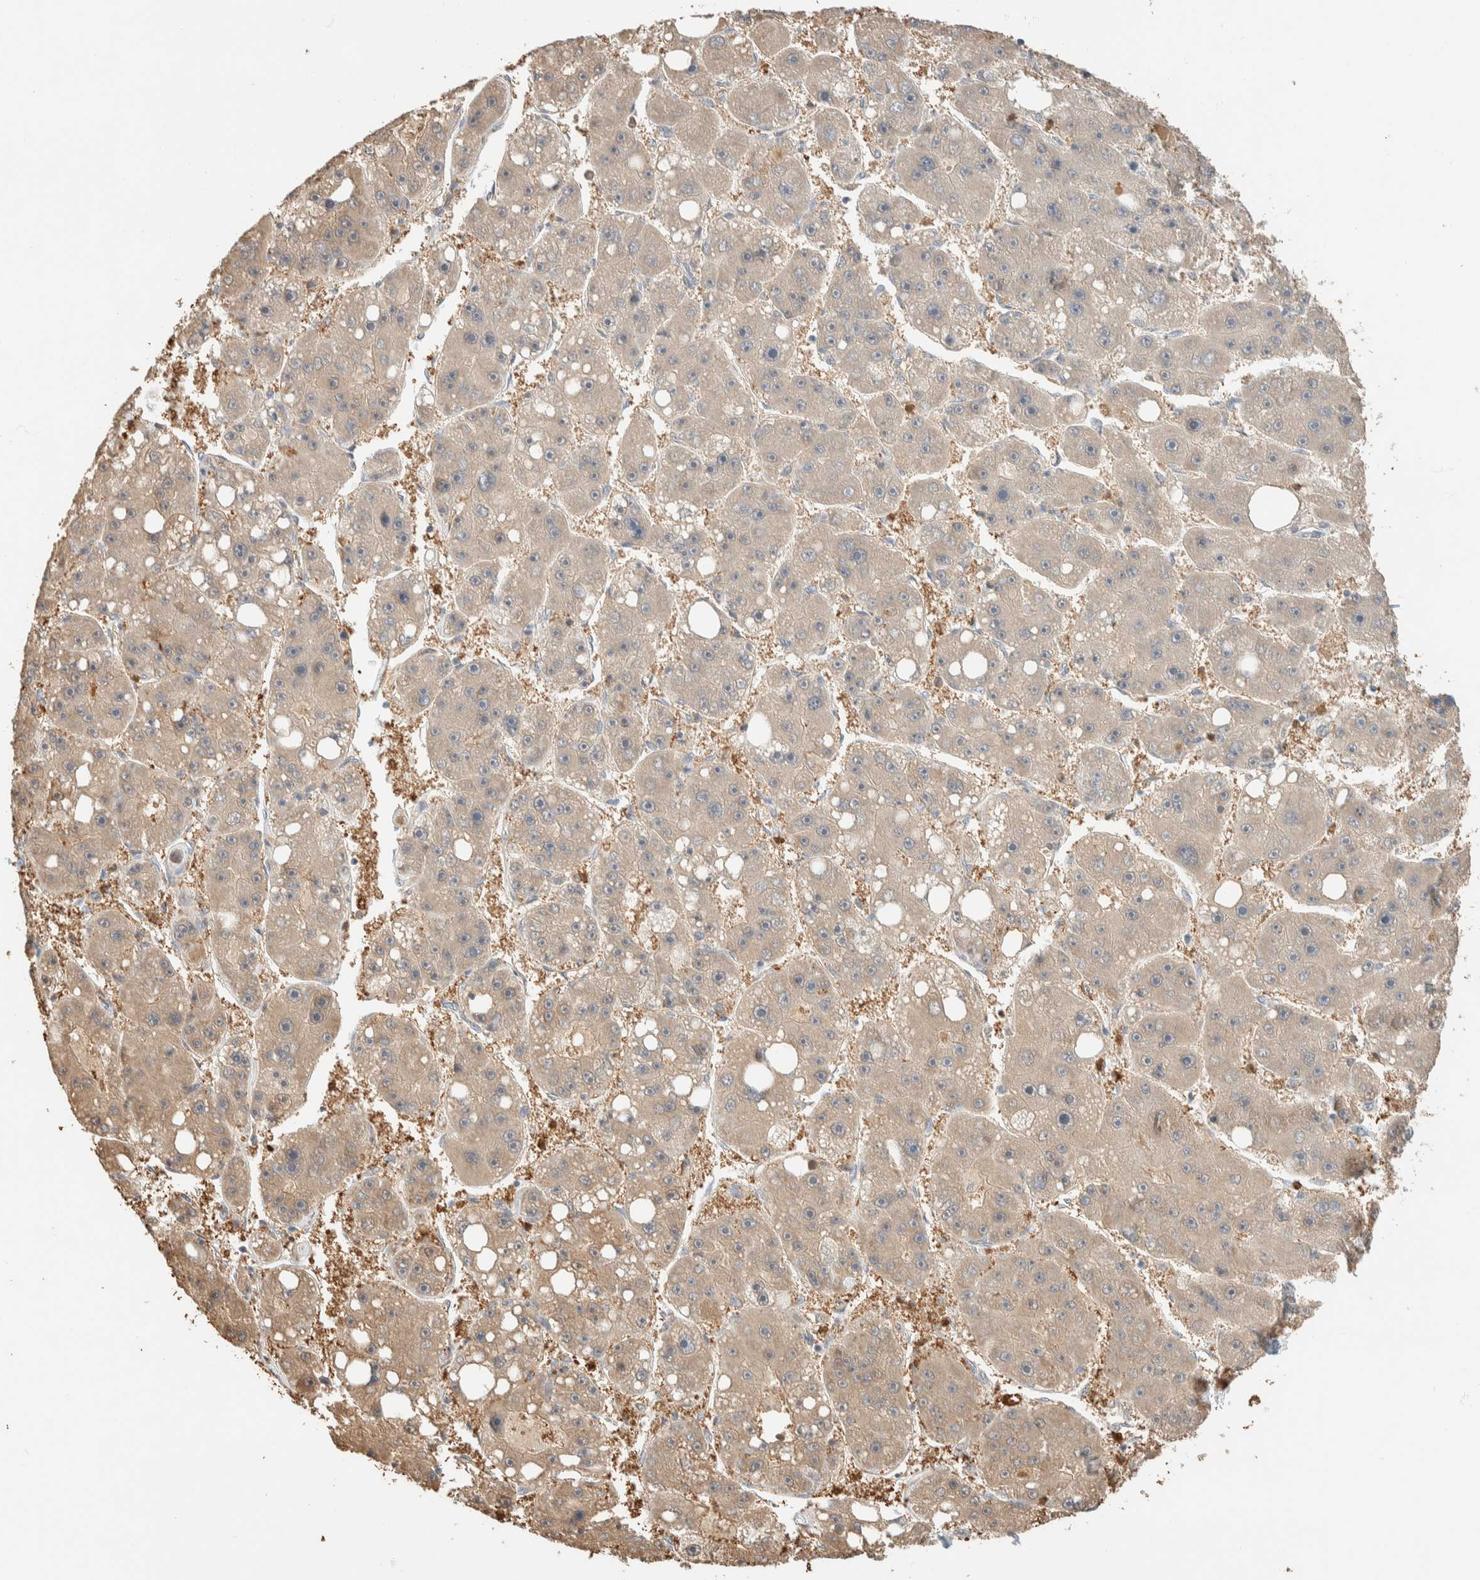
{"staining": {"intensity": "weak", "quantity": "25%-75%", "location": "cytoplasmic/membranous"}, "tissue": "liver cancer", "cell_type": "Tumor cells", "image_type": "cancer", "snomed": [{"axis": "morphology", "description": "Carcinoma, Hepatocellular, NOS"}, {"axis": "topography", "description": "Liver"}], "caption": "Protein staining exhibits weak cytoplasmic/membranous staining in about 25%-75% of tumor cells in liver cancer (hepatocellular carcinoma).", "gene": "SETD4", "patient": {"sex": "female", "age": 61}}